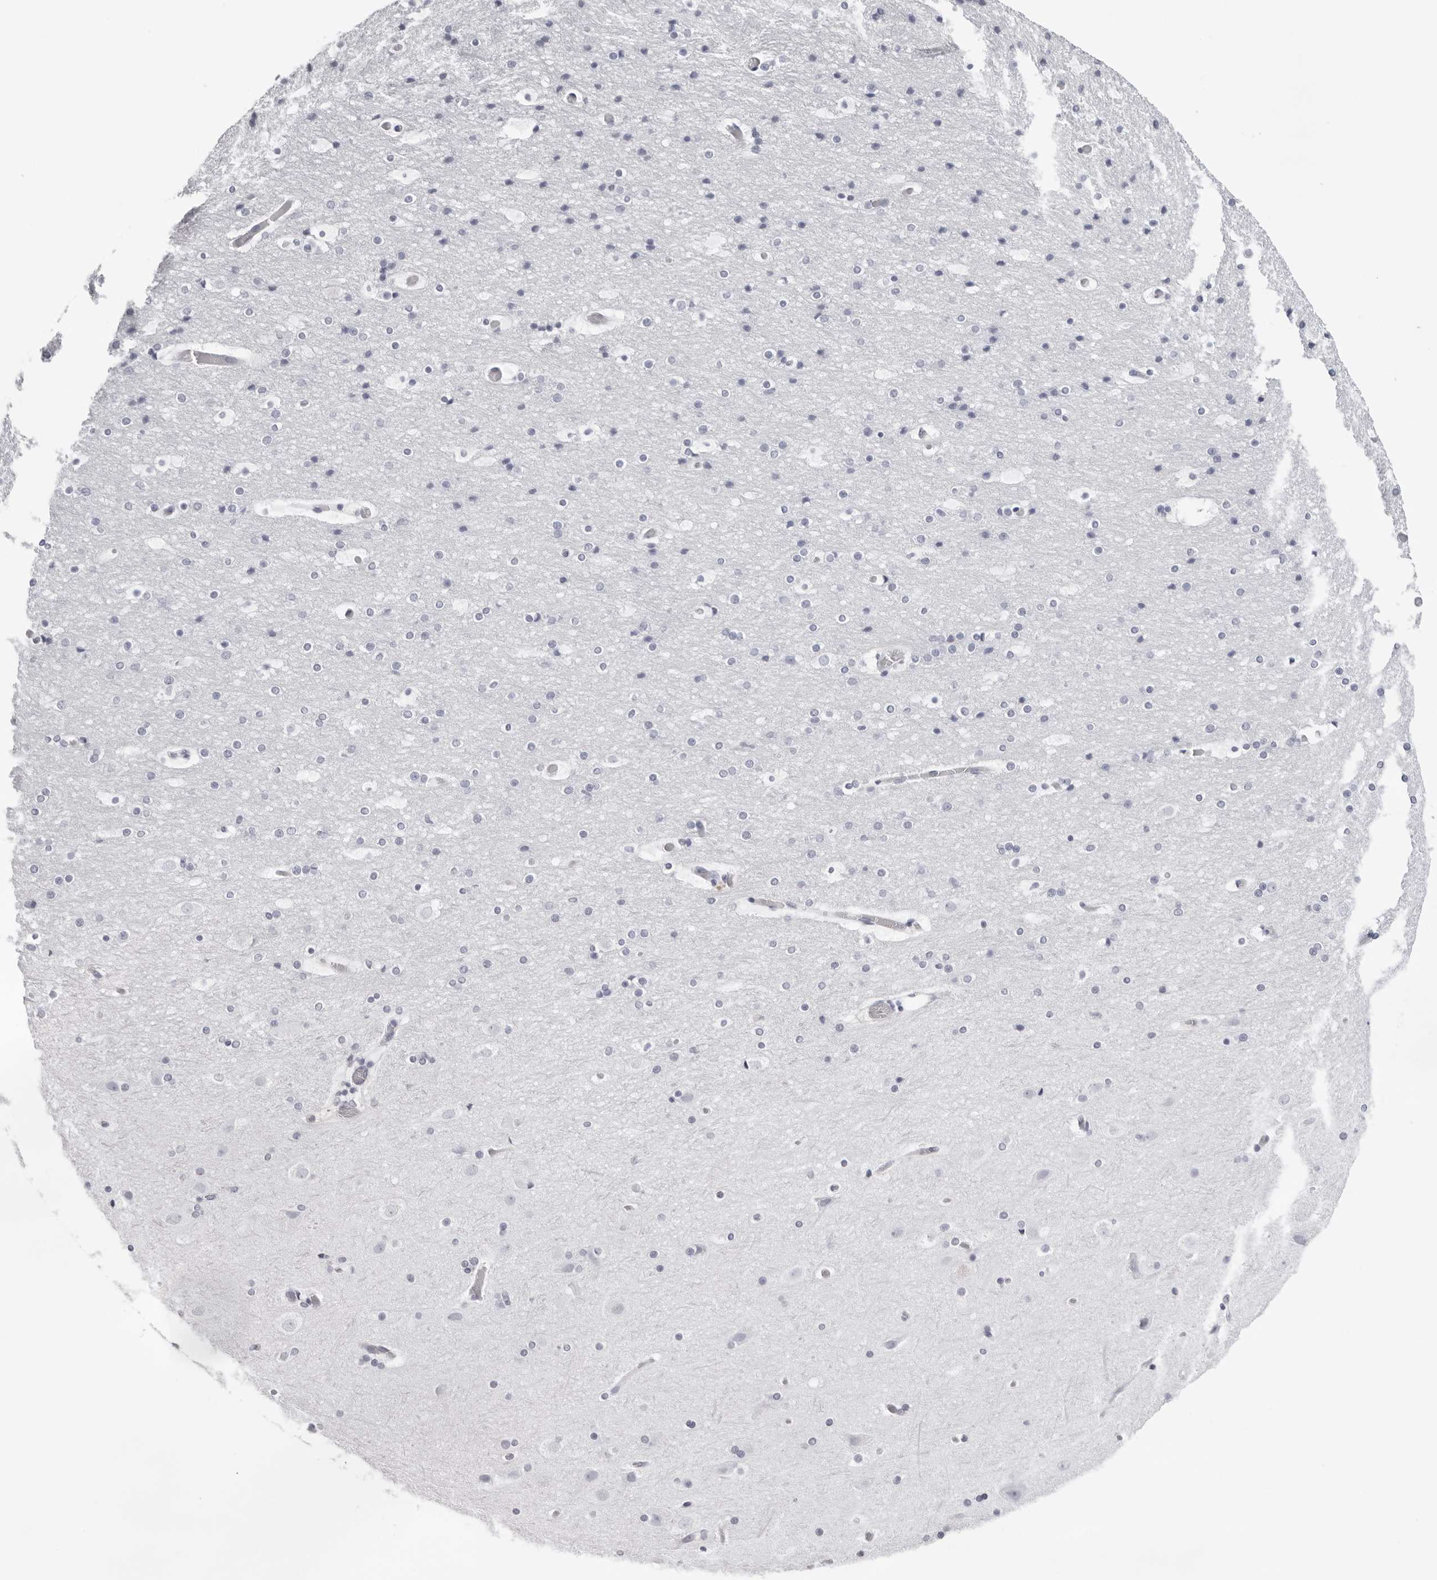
{"staining": {"intensity": "negative", "quantity": "none", "location": "none"}, "tissue": "cerebral cortex", "cell_type": "Endothelial cells", "image_type": "normal", "snomed": [{"axis": "morphology", "description": "Normal tissue, NOS"}, {"axis": "topography", "description": "Cerebral cortex"}], "caption": "Immunohistochemistry image of benign cerebral cortex: human cerebral cortex stained with DAB exhibits no significant protein staining in endothelial cells.", "gene": "INSL3", "patient": {"sex": "male", "age": 57}}